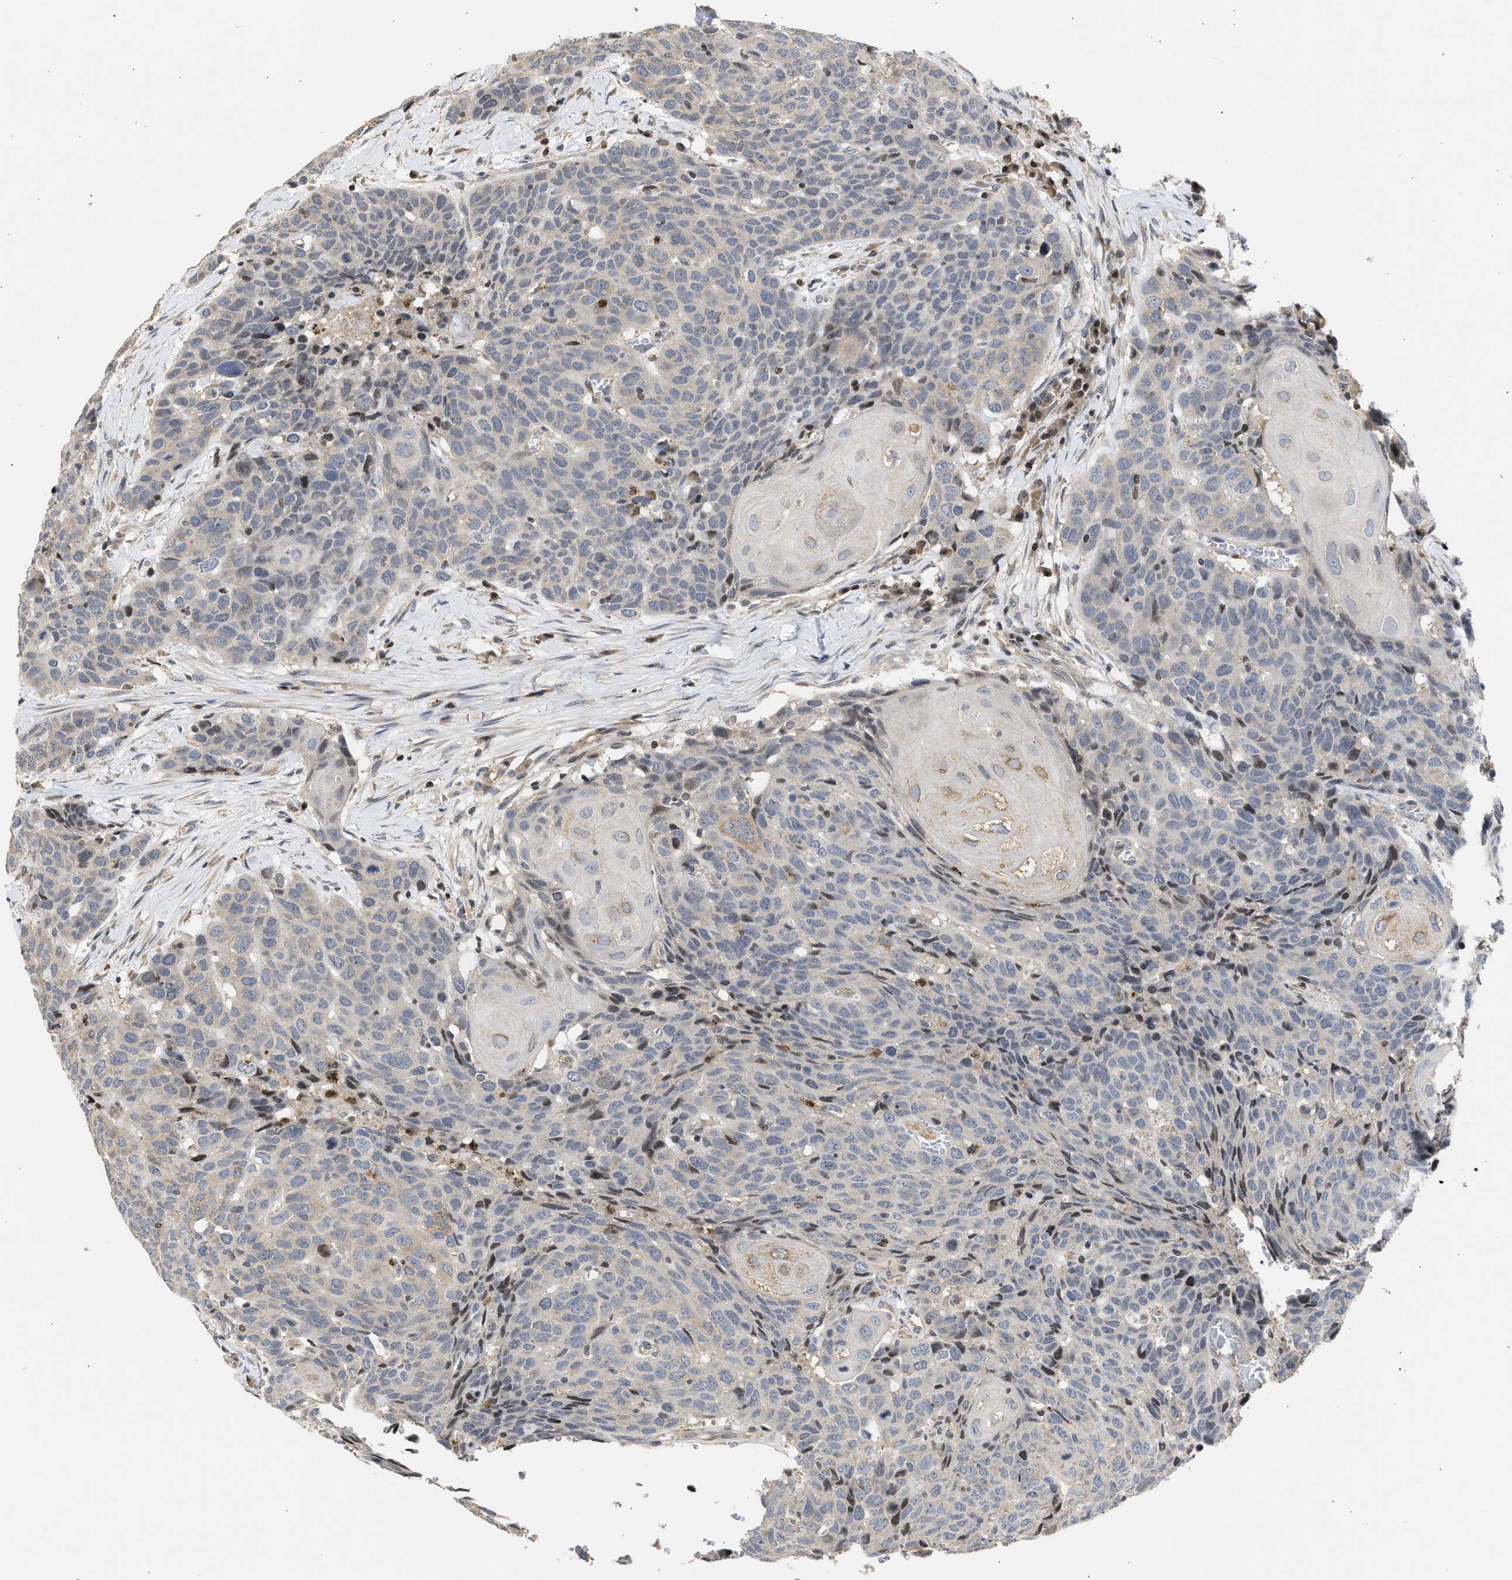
{"staining": {"intensity": "negative", "quantity": "none", "location": "none"}, "tissue": "head and neck cancer", "cell_type": "Tumor cells", "image_type": "cancer", "snomed": [{"axis": "morphology", "description": "Squamous cell carcinoma, NOS"}, {"axis": "topography", "description": "Head-Neck"}], "caption": "DAB immunohistochemical staining of head and neck cancer (squamous cell carcinoma) displays no significant staining in tumor cells.", "gene": "ENSG00000142539", "patient": {"sex": "male", "age": 66}}